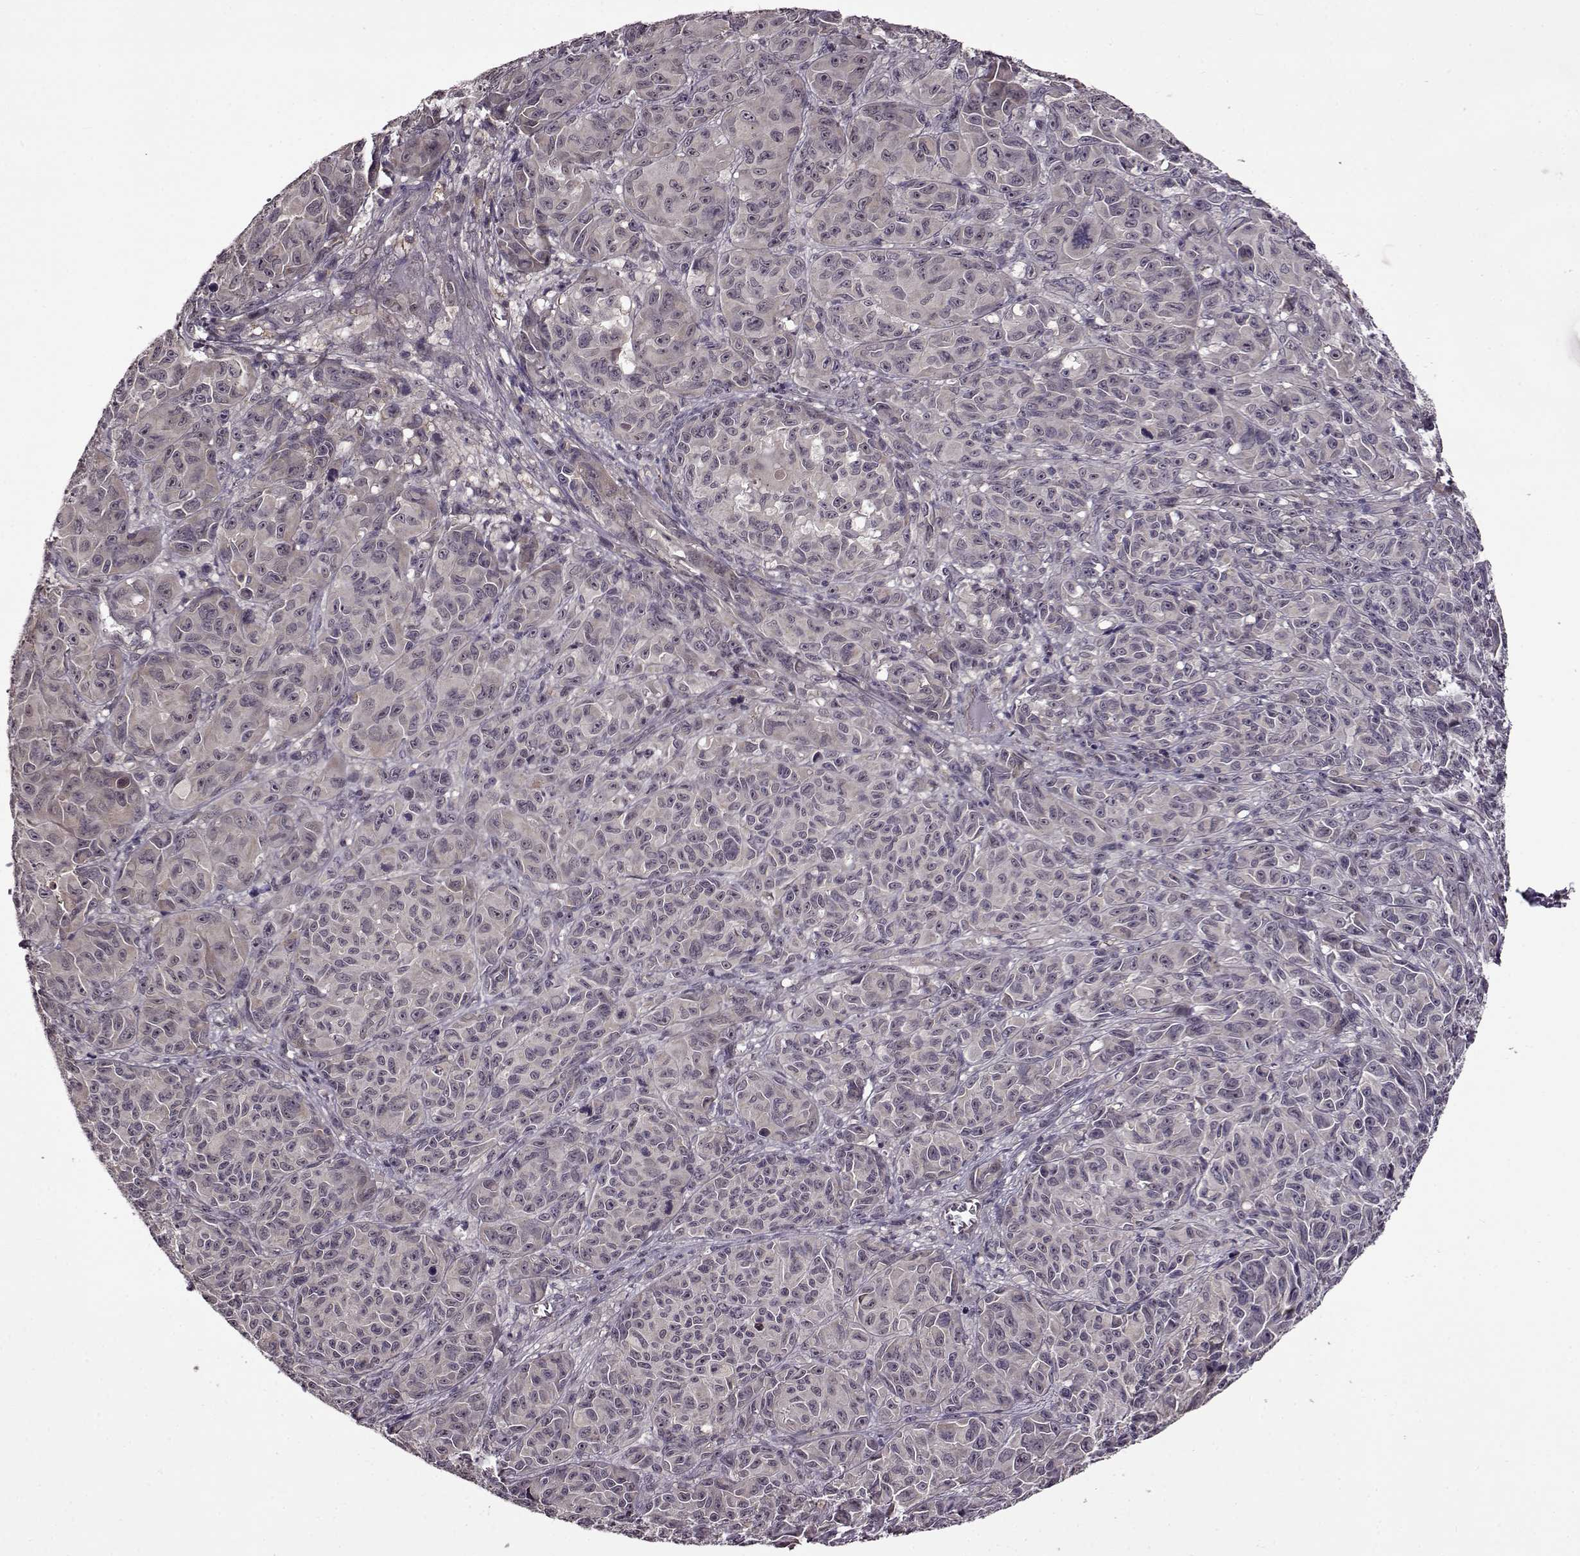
{"staining": {"intensity": "weak", "quantity": "<25%", "location": "cytoplasmic/membranous"}, "tissue": "melanoma", "cell_type": "Tumor cells", "image_type": "cancer", "snomed": [{"axis": "morphology", "description": "Malignant melanoma, NOS"}, {"axis": "topography", "description": "Vulva, labia, clitoris and Bartholin´s gland, NO"}], "caption": "Protein analysis of malignant melanoma reveals no significant expression in tumor cells.", "gene": "MAIP1", "patient": {"sex": "female", "age": 75}}